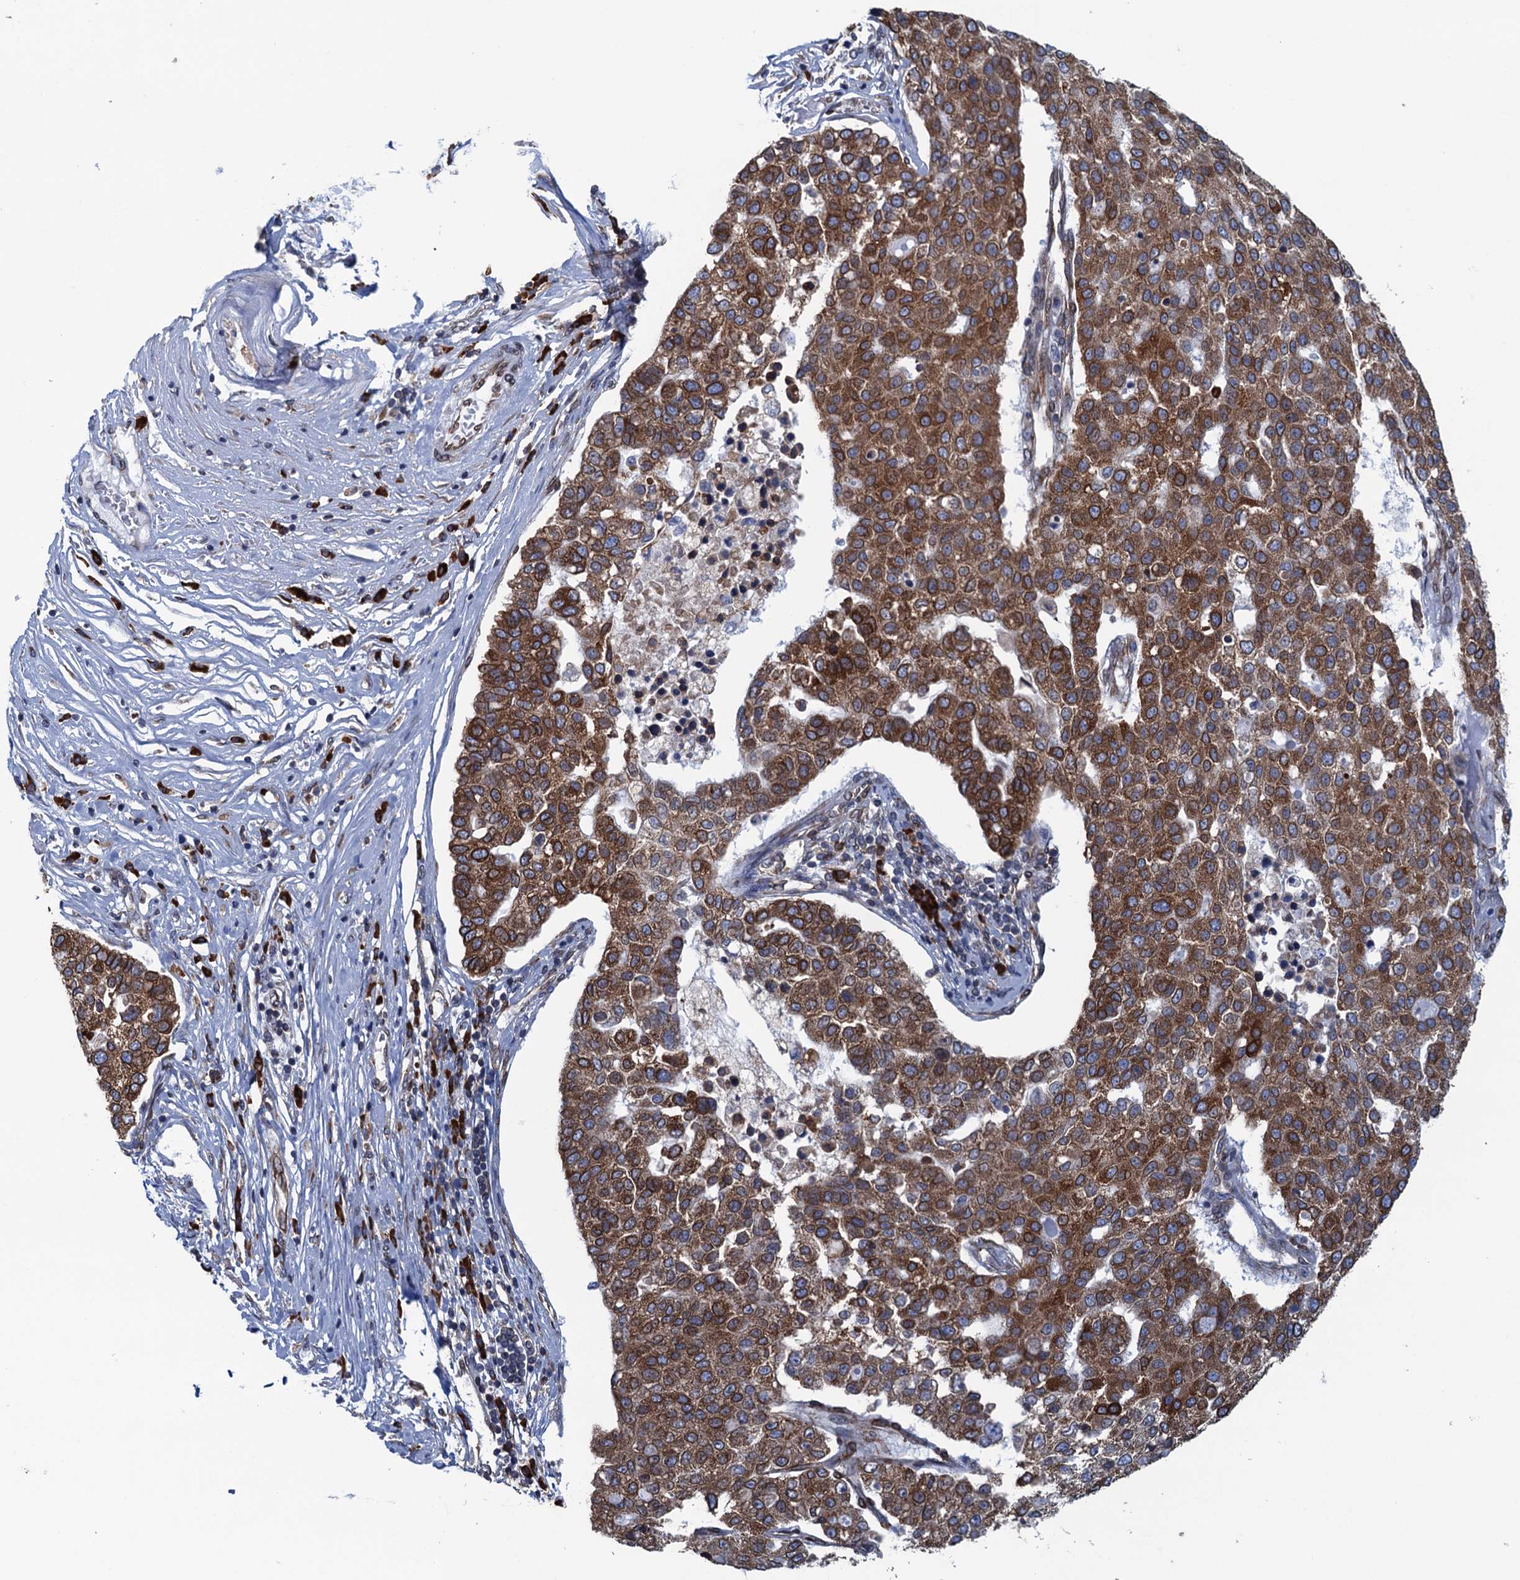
{"staining": {"intensity": "strong", "quantity": ">75%", "location": "cytoplasmic/membranous"}, "tissue": "pancreatic cancer", "cell_type": "Tumor cells", "image_type": "cancer", "snomed": [{"axis": "morphology", "description": "Adenocarcinoma, NOS"}, {"axis": "topography", "description": "Pancreas"}], "caption": "An immunohistochemistry micrograph of tumor tissue is shown. Protein staining in brown shows strong cytoplasmic/membranous positivity in pancreatic adenocarcinoma within tumor cells.", "gene": "TMEM205", "patient": {"sex": "female", "age": 61}}